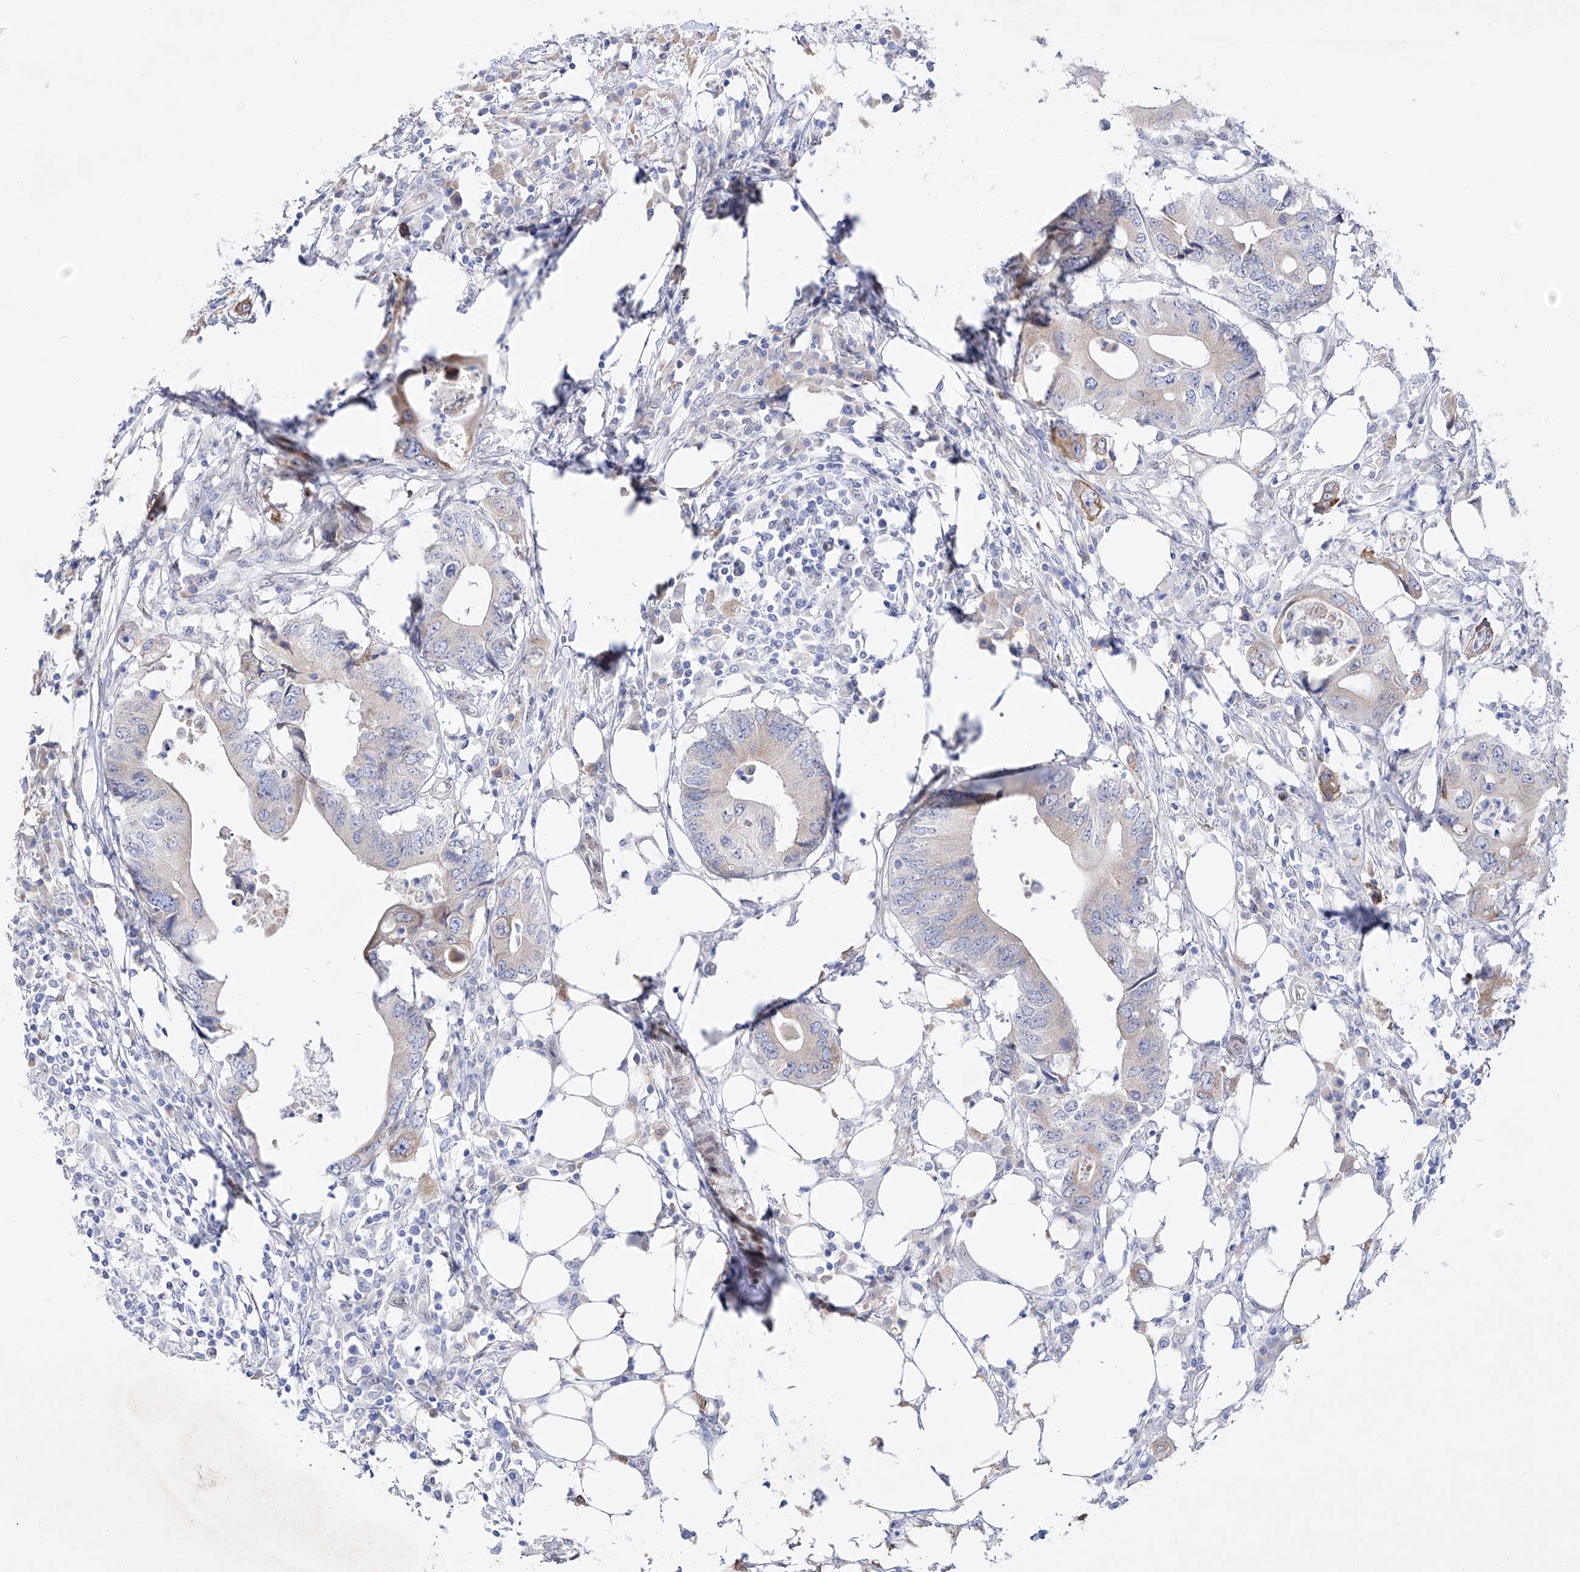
{"staining": {"intensity": "negative", "quantity": "none", "location": "none"}, "tissue": "colorectal cancer", "cell_type": "Tumor cells", "image_type": "cancer", "snomed": [{"axis": "morphology", "description": "Adenocarcinoma, NOS"}, {"axis": "topography", "description": "Colon"}], "caption": "An image of human colorectal adenocarcinoma is negative for staining in tumor cells.", "gene": "LCLAT1", "patient": {"sex": "male", "age": 71}}